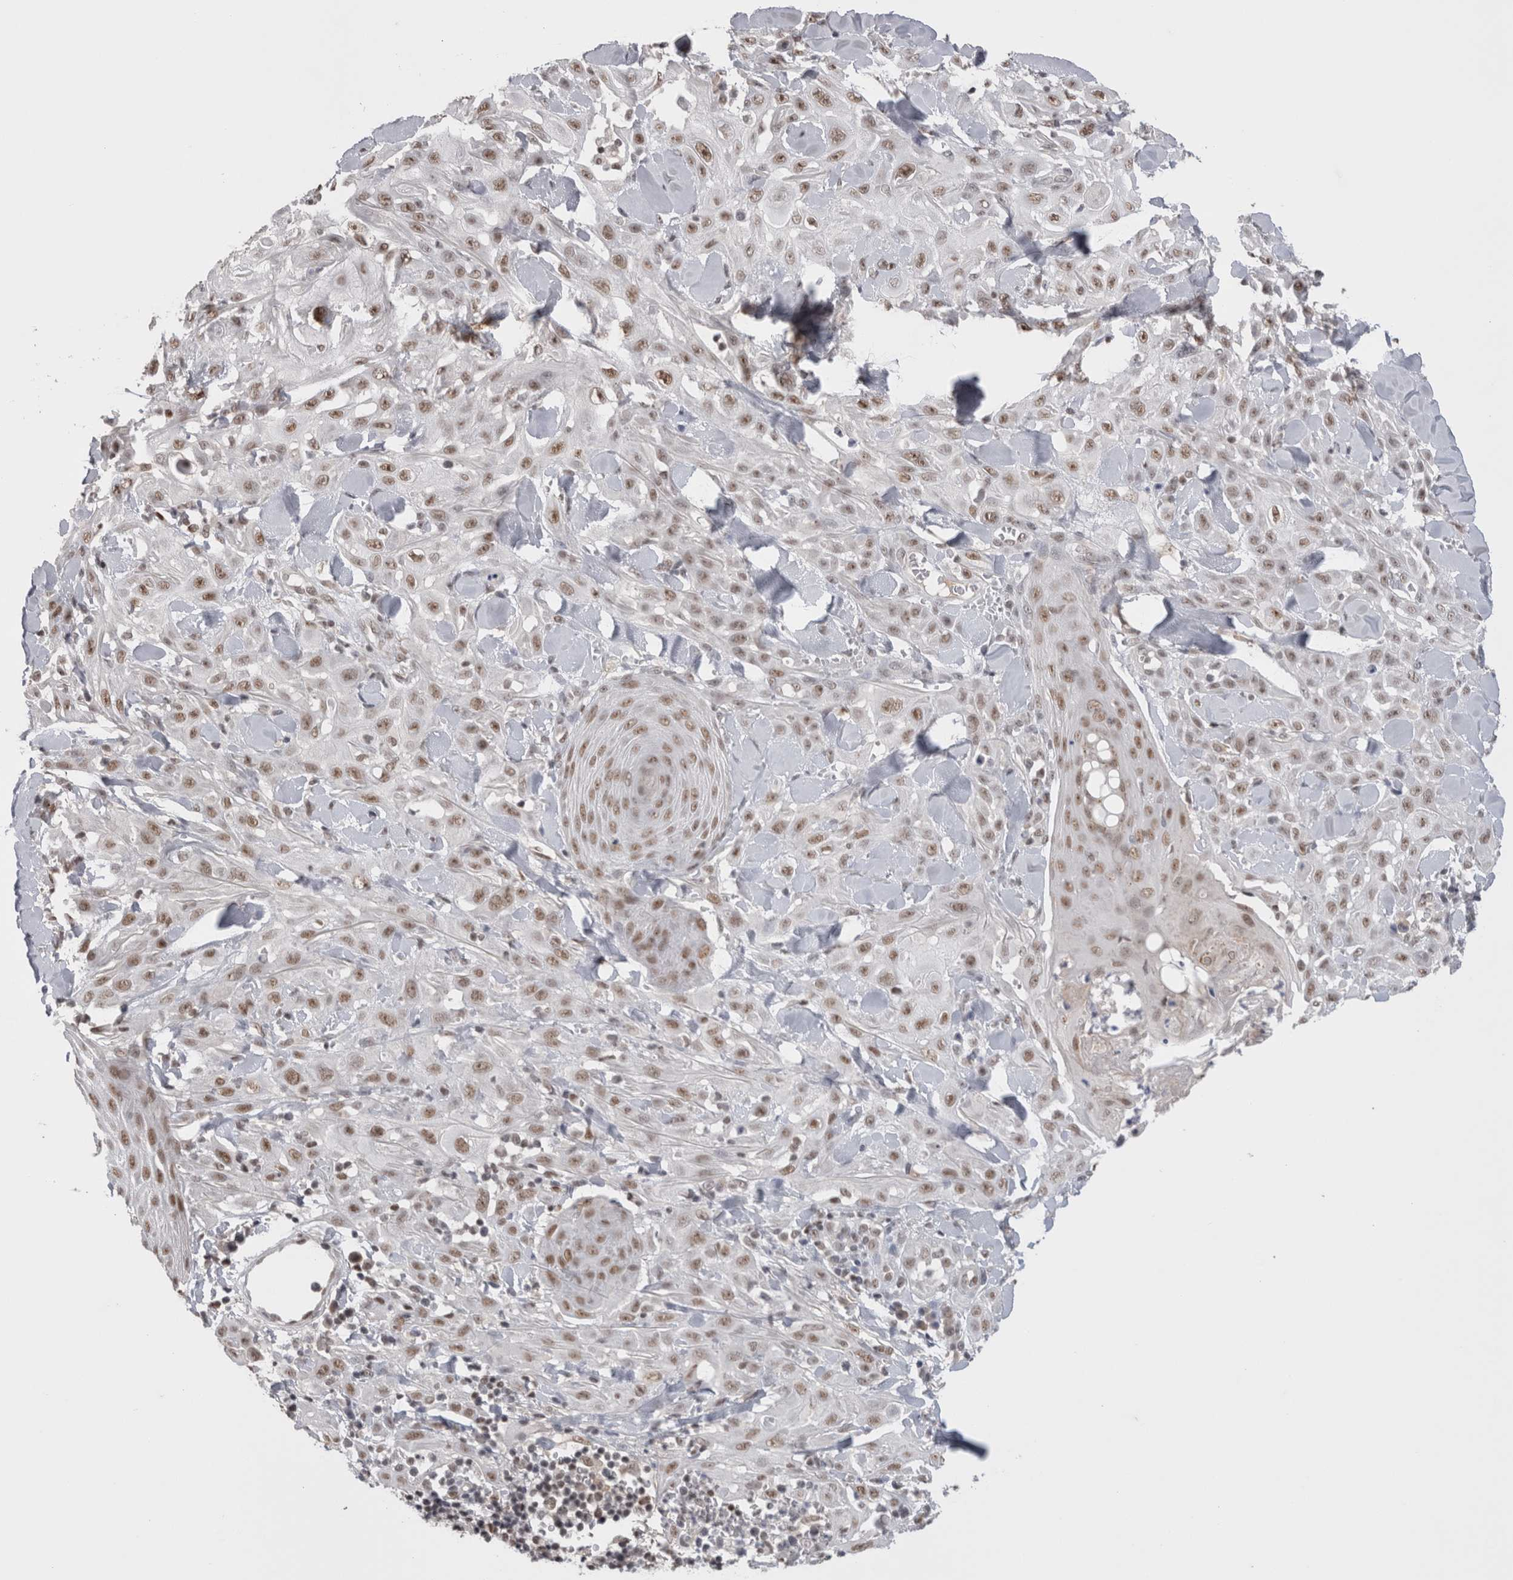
{"staining": {"intensity": "moderate", "quantity": ">75%", "location": "nuclear"}, "tissue": "skin cancer", "cell_type": "Tumor cells", "image_type": "cancer", "snomed": [{"axis": "morphology", "description": "Squamous cell carcinoma, NOS"}, {"axis": "topography", "description": "Skin"}], "caption": "Human skin cancer stained with a brown dye shows moderate nuclear positive staining in approximately >75% of tumor cells.", "gene": "DAXX", "patient": {"sex": "male", "age": 24}}